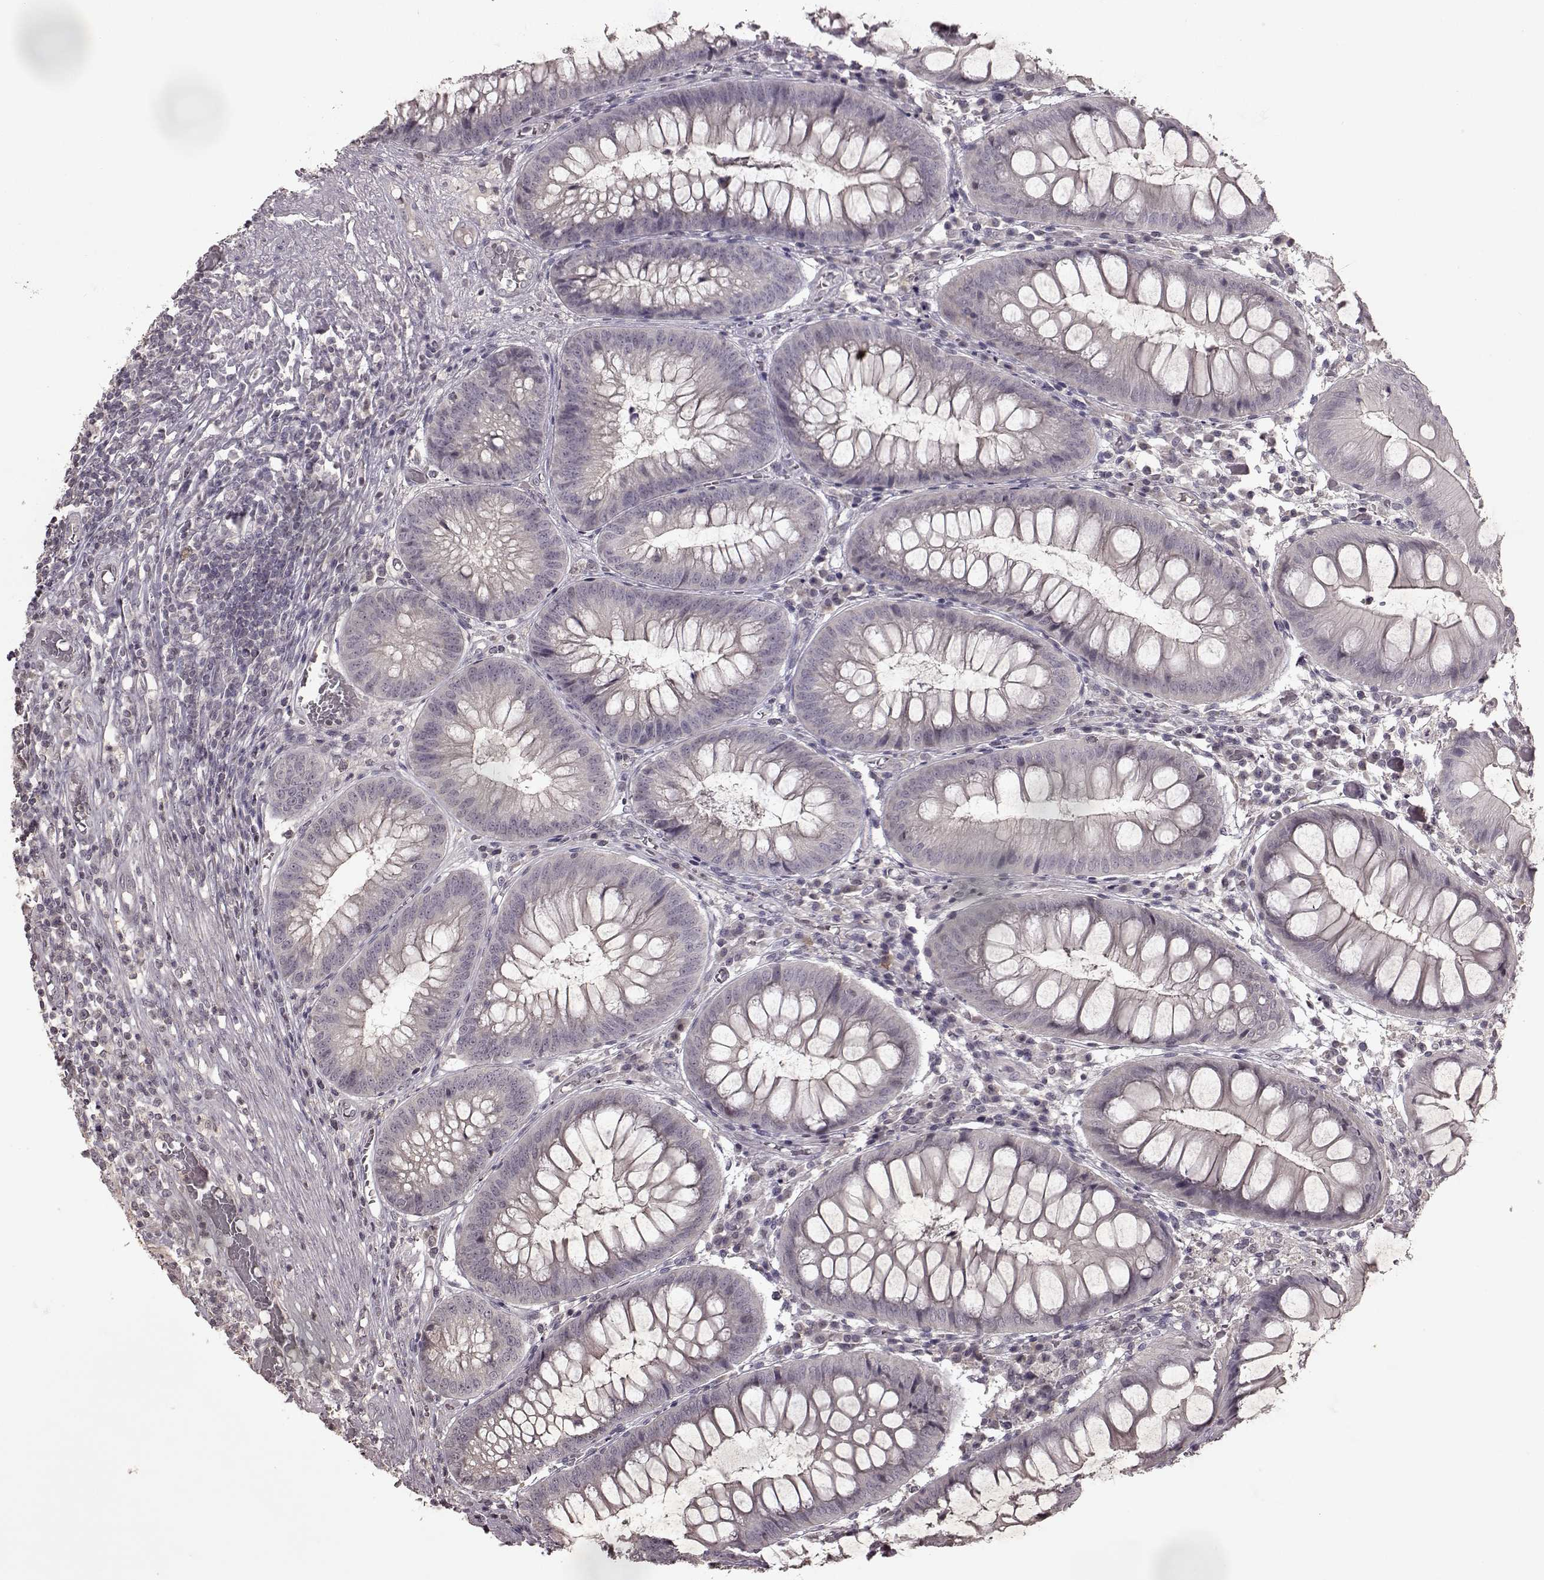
{"staining": {"intensity": "negative", "quantity": "none", "location": "none"}, "tissue": "appendix", "cell_type": "Glandular cells", "image_type": "normal", "snomed": [{"axis": "morphology", "description": "Normal tissue, NOS"}, {"axis": "morphology", "description": "Inflammation, NOS"}, {"axis": "topography", "description": "Appendix"}], "caption": "There is no significant staining in glandular cells of appendix. (Brightfield microscopy of DAB immunohistochemistry at high magnification).", "gene": "LHB", "patient": {"sex": "male", "age": 16}}